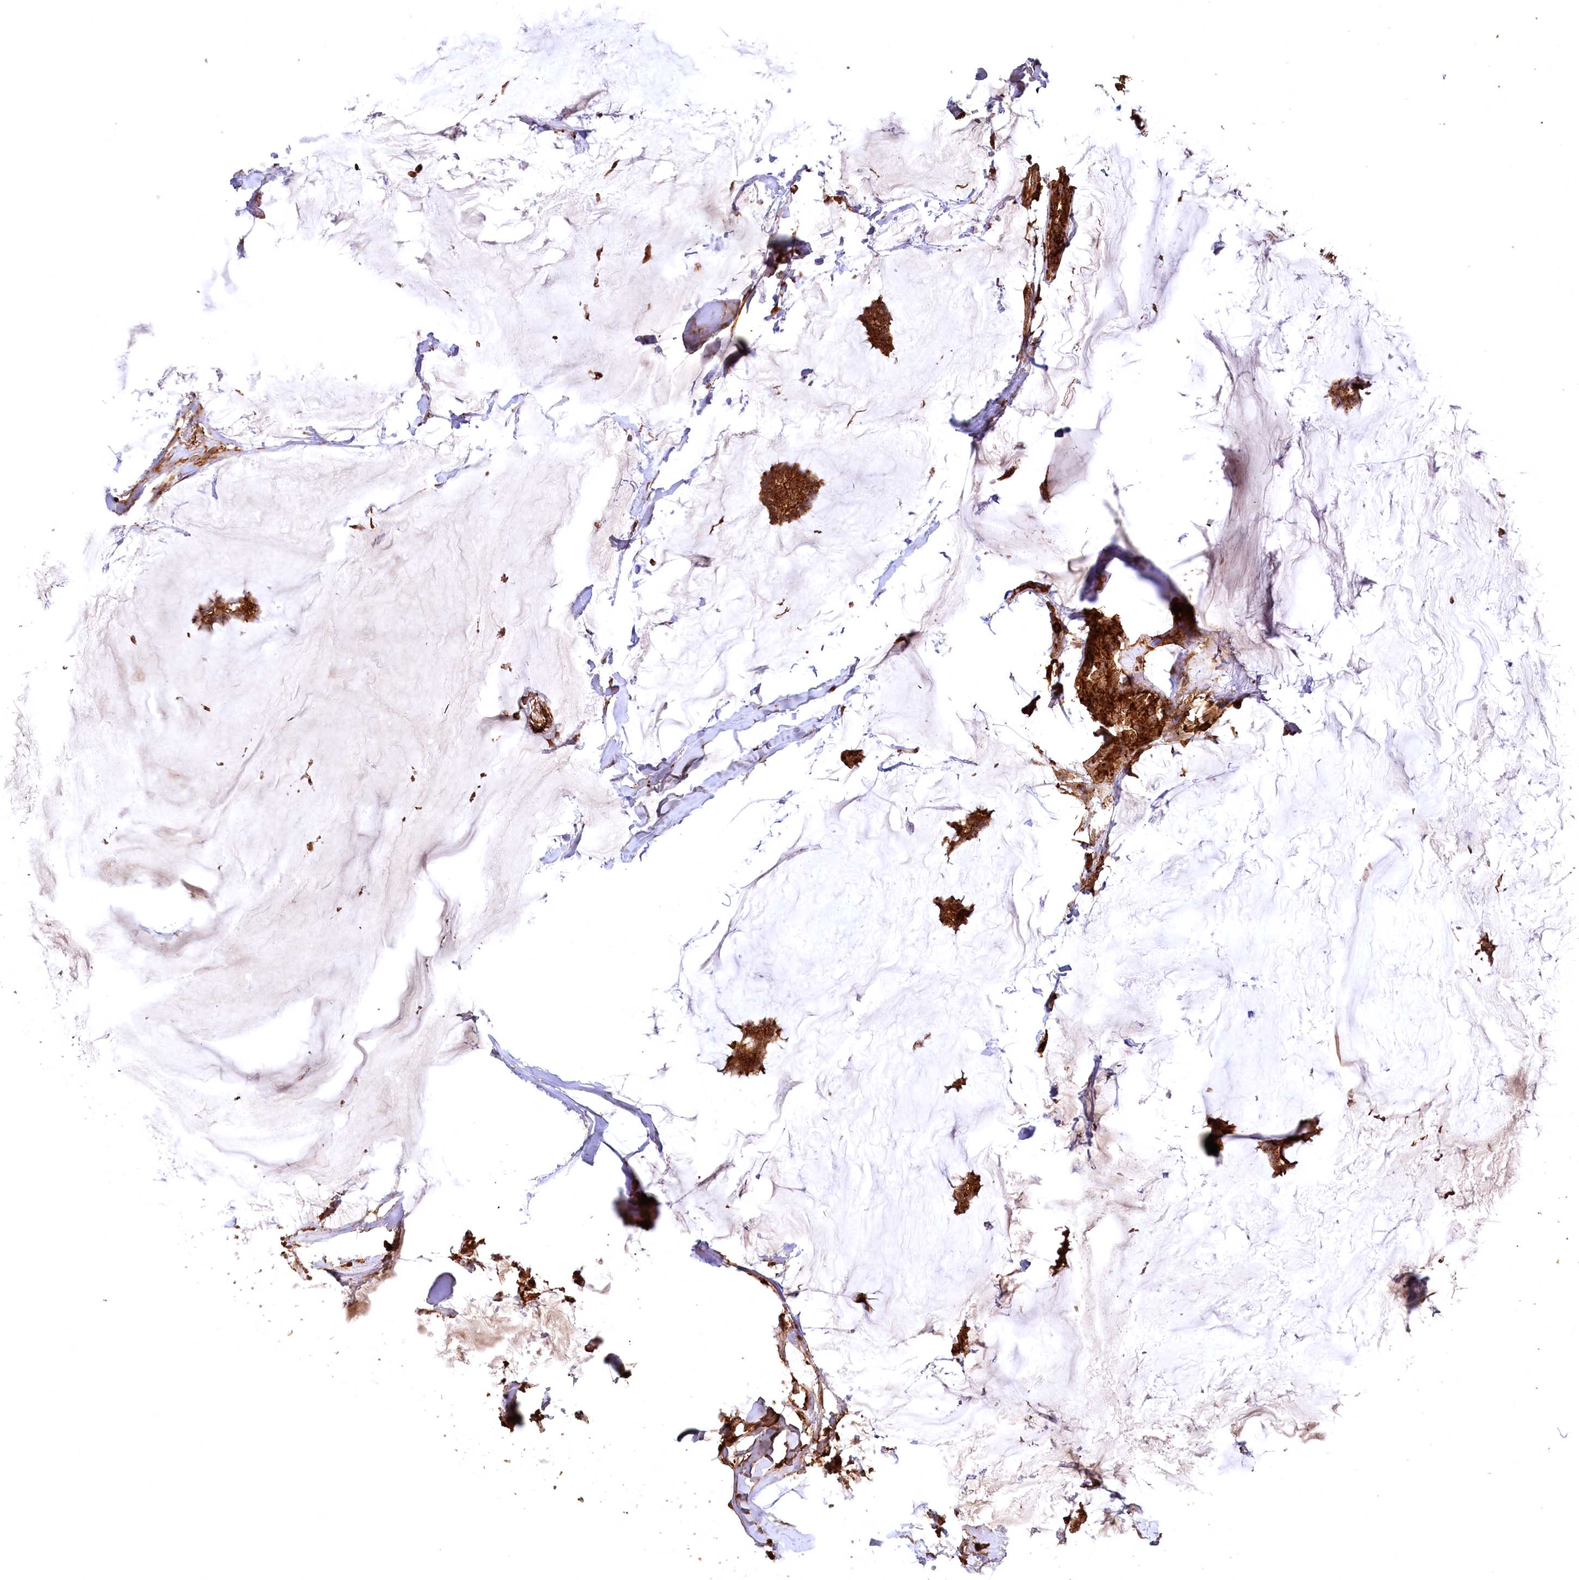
{"staining": {"intensity": "strong", "quantity": ">75%", "location": "cytoplasmic/membranous"}, "tissue": "breast cancer", "cell_type": "Tumor cells", "image_type": "cancer", "snomed": [{"axis": "morphology", "description": "Duct carcinoma"}, {"axis": "topography", "description": "Breast"}], "caption": "Immunohistochemistry staining of breast cancer (intraductal carcinoma), which reveals high levels of strong cytoplasmic/membranous positivity in approximately >75% of tumor cells indicating strong cytoplasmic/membranous protein positivity. The staining was performed using DAB (3,3'-diaminobenzidine) (brown) for protein detection and nuclei were counterstained in hematoxylin (blue).", "gene": "STUB1", "patient": {"sex": "female", "age": 93}}